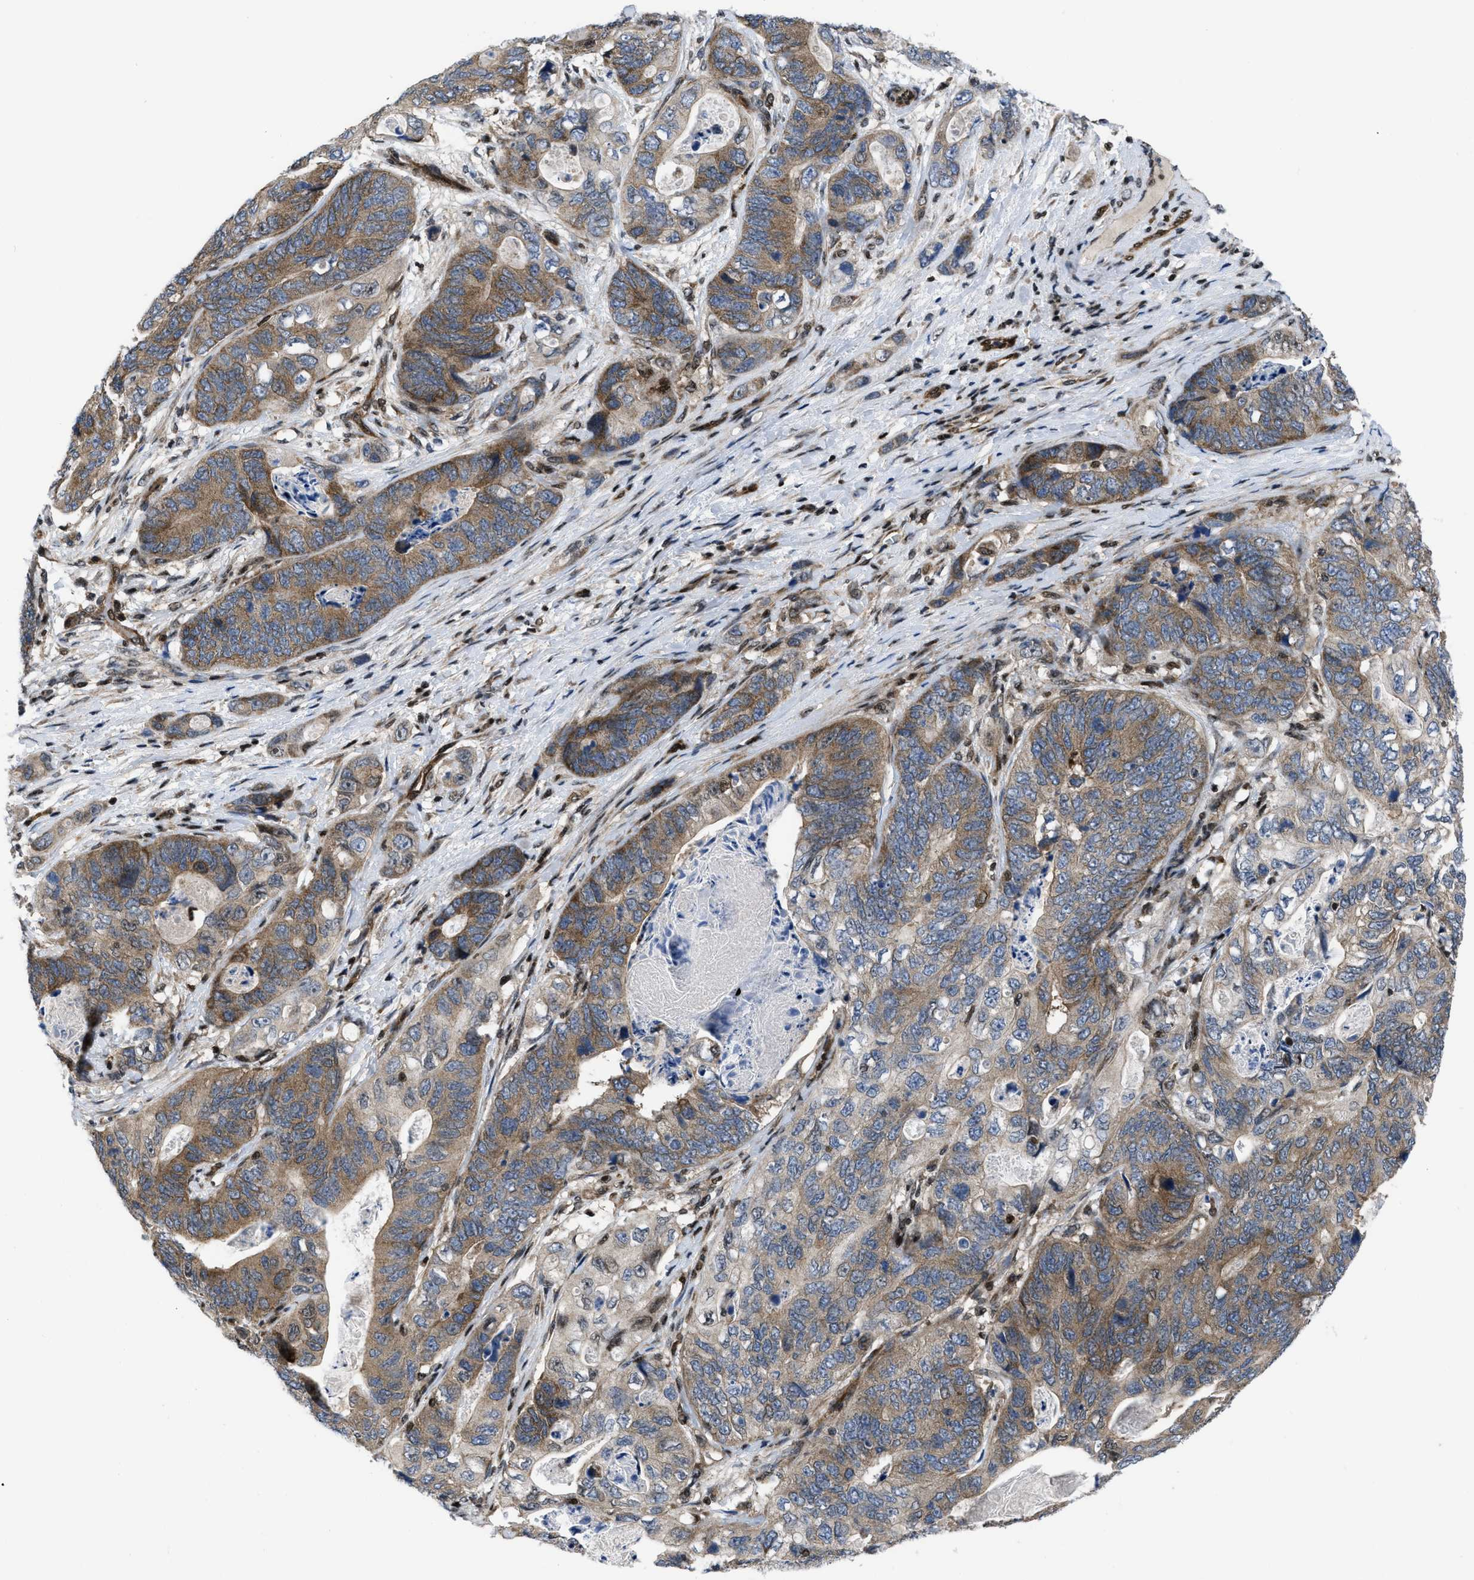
{"staining": {"intensity": "moderate", "quantity": ">75%", "location": "cytoplasmic/membranous"}, "tissue": "stomach cancer", "cell_type": "Tumor cells", "image_type": "cancer", "snomed": [{"axis": "morphology", "description": "Adenocarcinoma, NOS"}, {"axis": "topography", "description": "Stomach"}], "caption": "A photomicrograph showing moderate cytoplasmic/membranous positivity in approximately >75% of tumor cells in stomach cancer, as visualized by brown immunohistochemical staining.", "gene": "PPP2CB", "patient": {"sex": "female", "age": 89}}